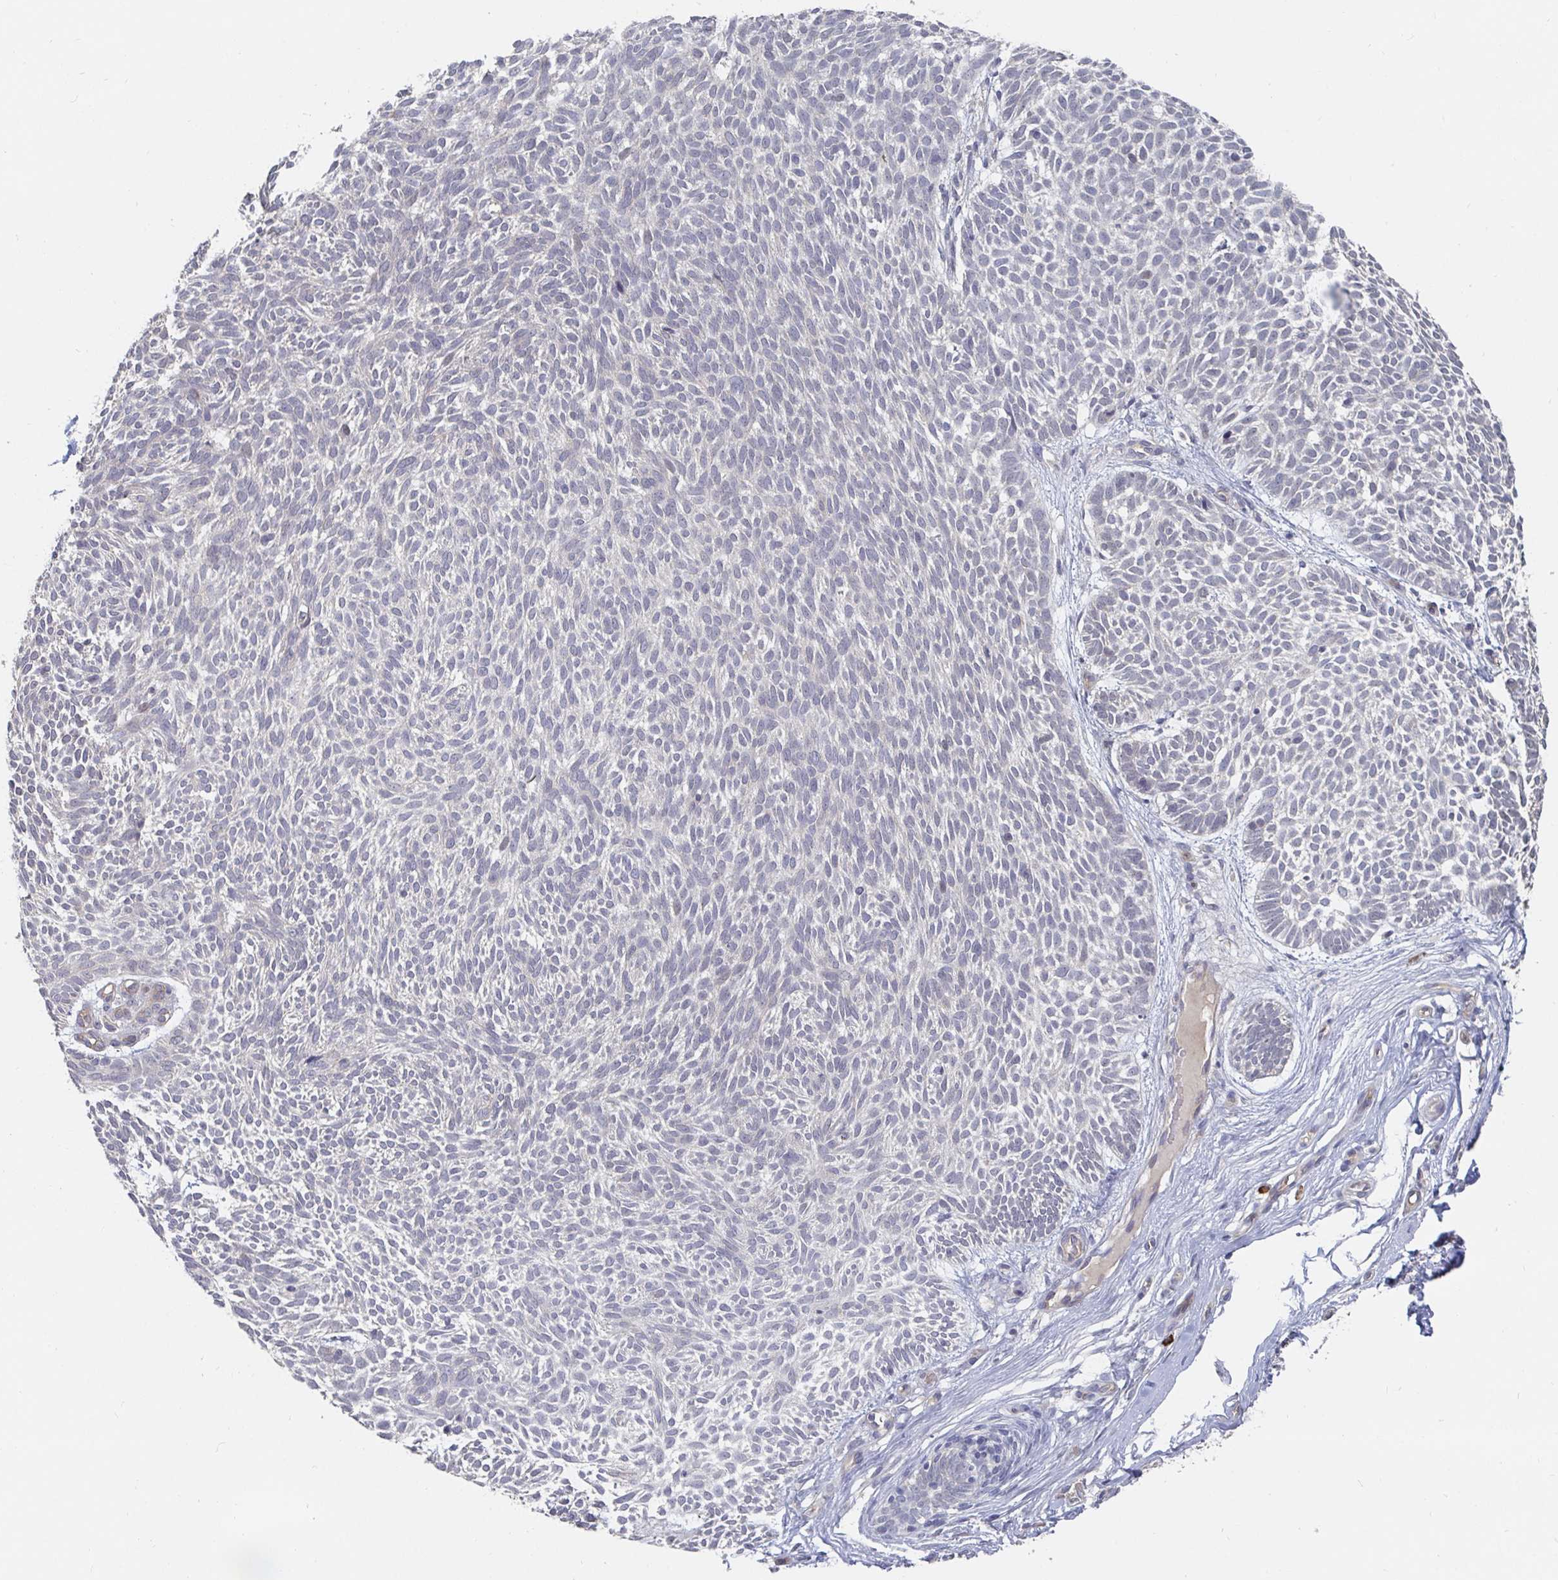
{"staining": {"intensity": "negative", "quantity": "none", "location": "none"}, "tissue": "skin cancer", "cell_type": "Tumor cells", "image_type": "cancer", "snomed": [{"axis": "morphology", "description": "Basal cell carcinoma"}, {"axis": "topography", "description": "Skin"}], "caption": "Tumor cells are negative for brown protein staining in skin basal cell carcinoma.", "gene": "MEIS1", "patient": {"sex": "male", "age": 89}}